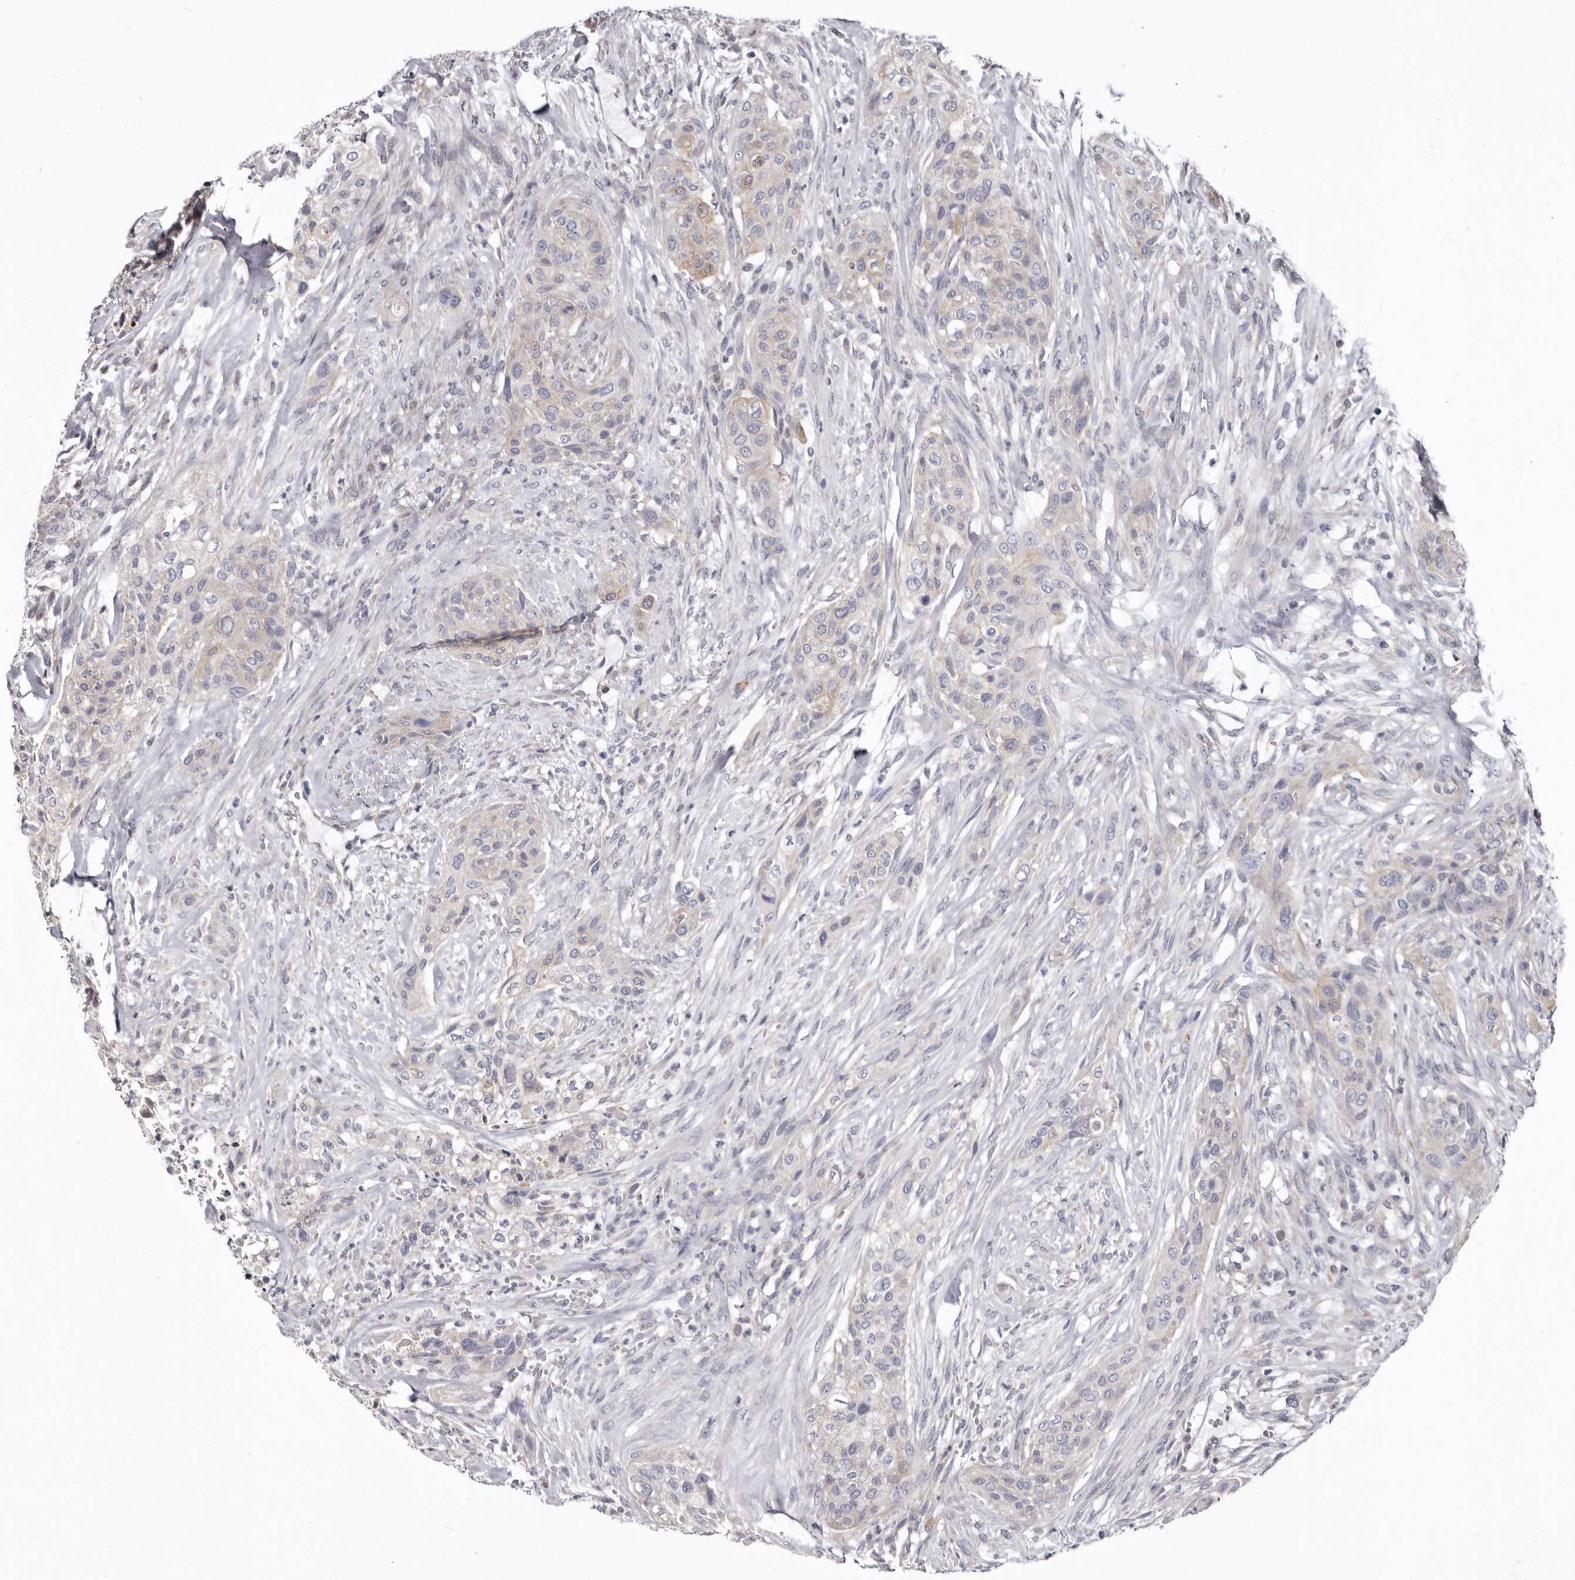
{"staining": {"intensity": "weak", "quantity": ">75%", "location": "cytoplasmic/membranous"}, "tissue": "urothelial cancer", "cell_type": "Tumor cells", "image_type": "cancer", "snomed": [{"axis": "morphology", "description": "Urothelial carcinoma, High grade"}, {"axis": "topography", "description": "Urinary bladder"}], "caption": "Protein staining reveals weak cytoplasmic/membranous expression in approximately >75% of tumor cells in high-grade urothelial carcinoma. The staining is performed using DAB (3,3'-diaminobenzidine) brown chromogen to label protein expression. The nuclei are counter-stained blue using hematoxylin.", "gene": "FMO2", "patient": {"sex": "male", "age": 35}}